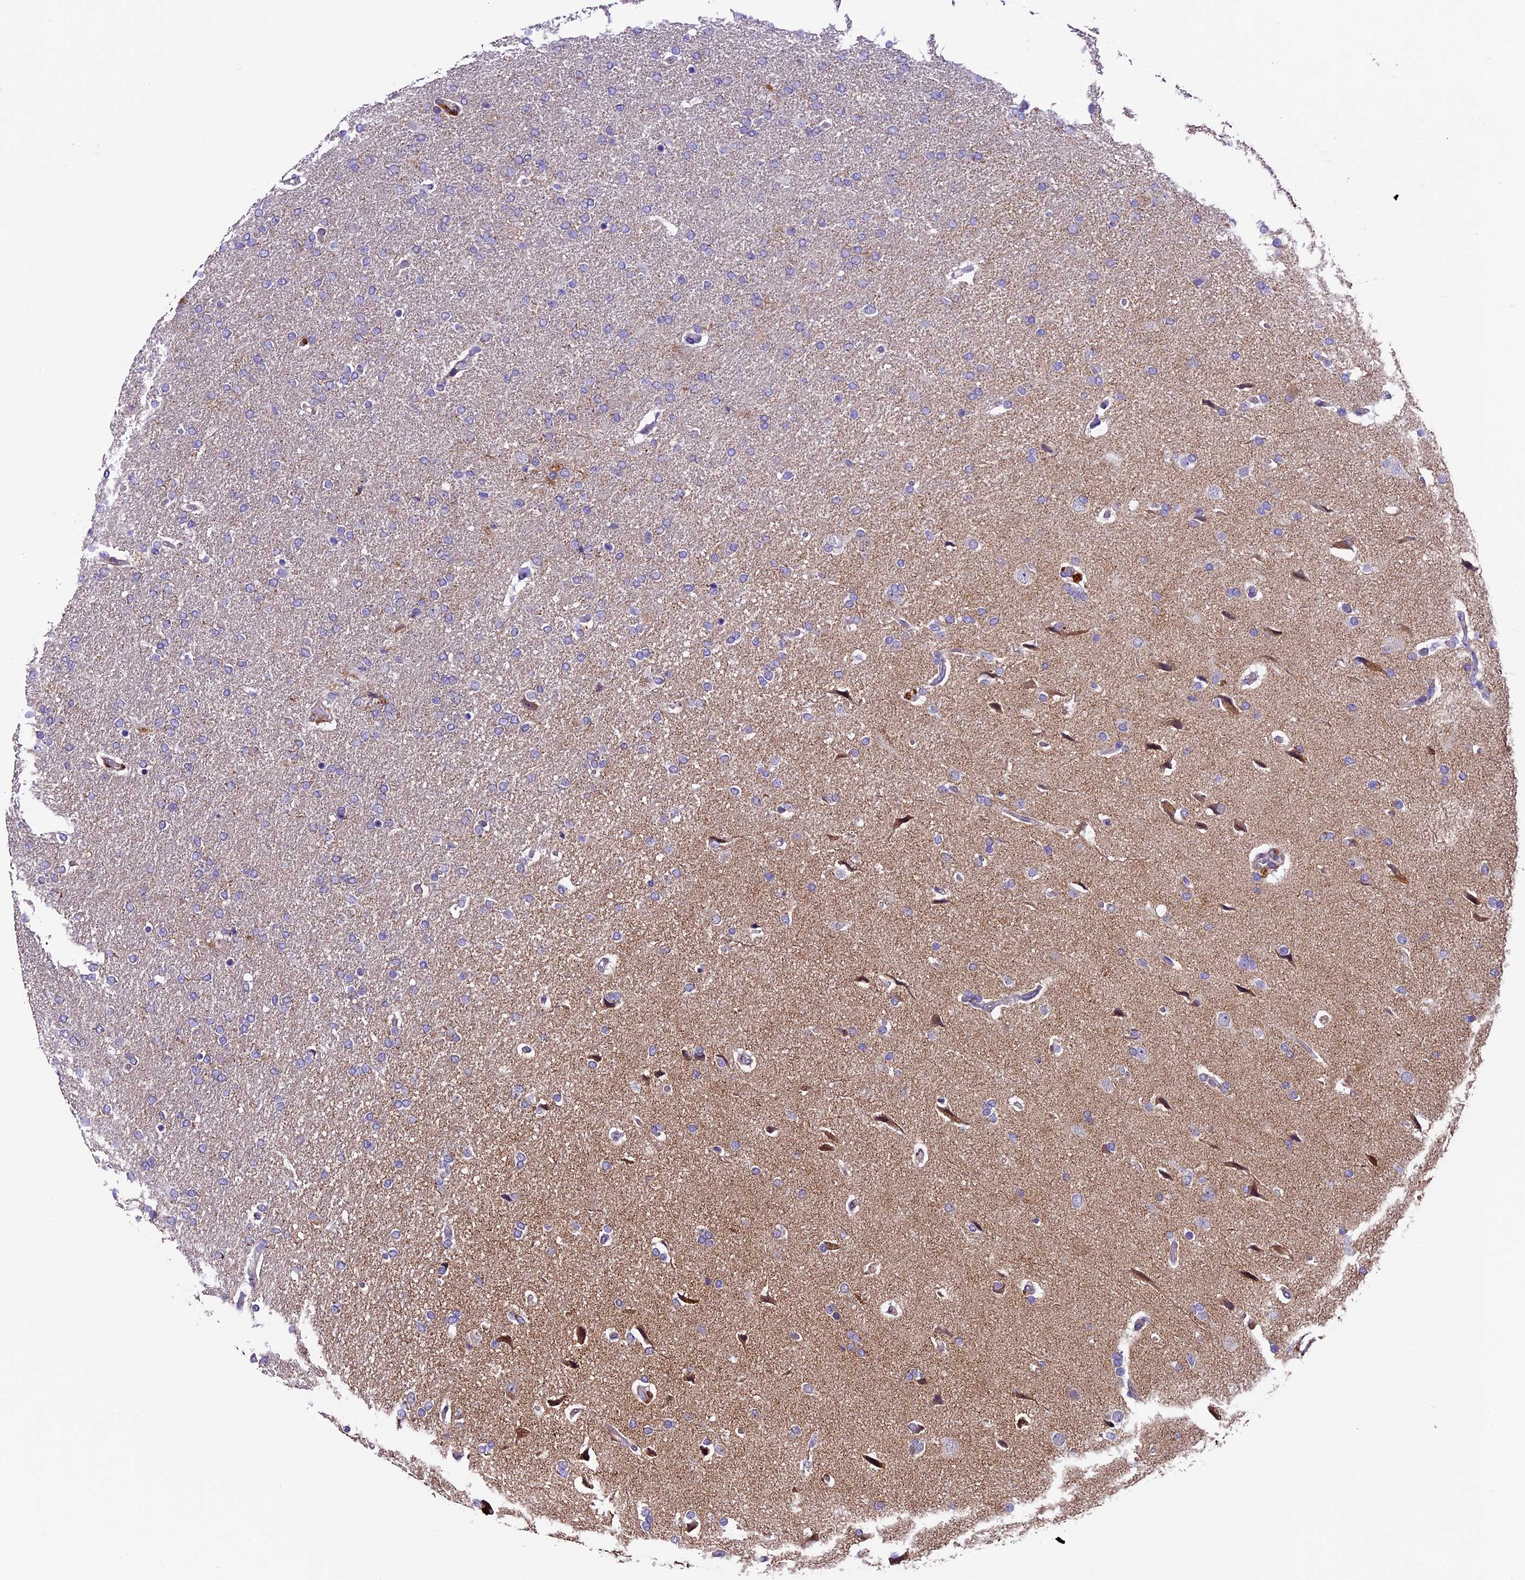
{"staining": {"intensity": "negative", "quantity": "none", "location": "none"}, "tissue": "glioma", "cell_type": "Tumor cells", "image_type": "cancer", "snomed": [{"axis": "morphology", "description": "Glioma, malignant, High grade"}, {"axis": "topography", "description": "Brain"}], "caption": "Tumor cells show no significant staining in malignant glioma (high-grade).", "gene": "LSM7", "patient": {"sex": "male", "age": 72}}